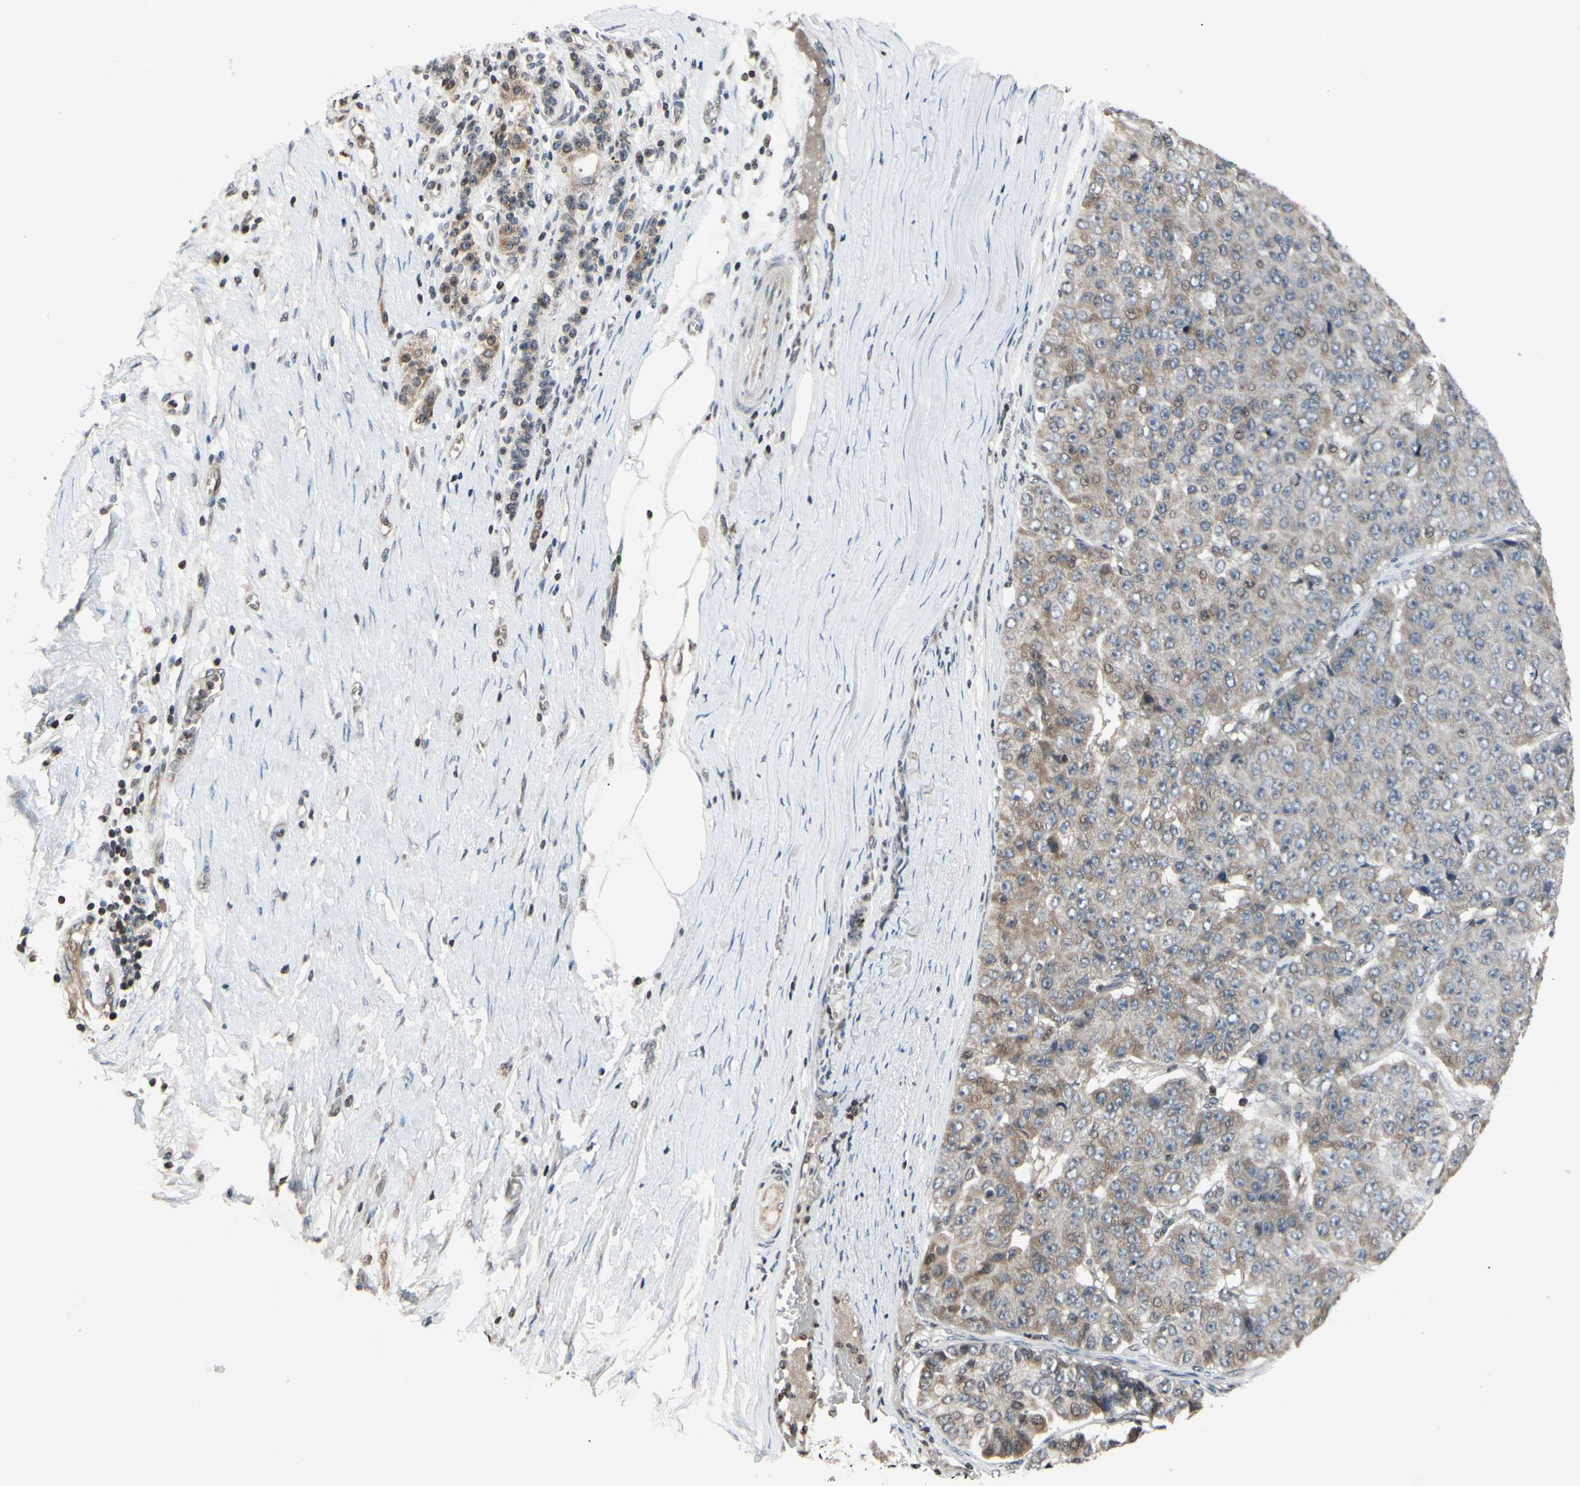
{"staining": {"intensity": "weak", "quantity": "25%-75%", "location": "cytoplasmic/membranous,nuclear"}, "tissue": "pancreatic cancer", "cell_type": "Tumor cells", "image_type": "cancer", "snomed": [{"axis": "morphology", "description": "Adenocarcinoma, NOS"}, {"axis": "topography", "description": "Pancreas"}], "caption": "Brown immunohistochemical staining in human adenocarcinoma (pancreatic) reveals weak cytoplasmic/membranous and nuclear staining in approximately 25%-75% of tumor cells.", "gene": "ARG1", "patient": {"sex": "male", "age": 50}}